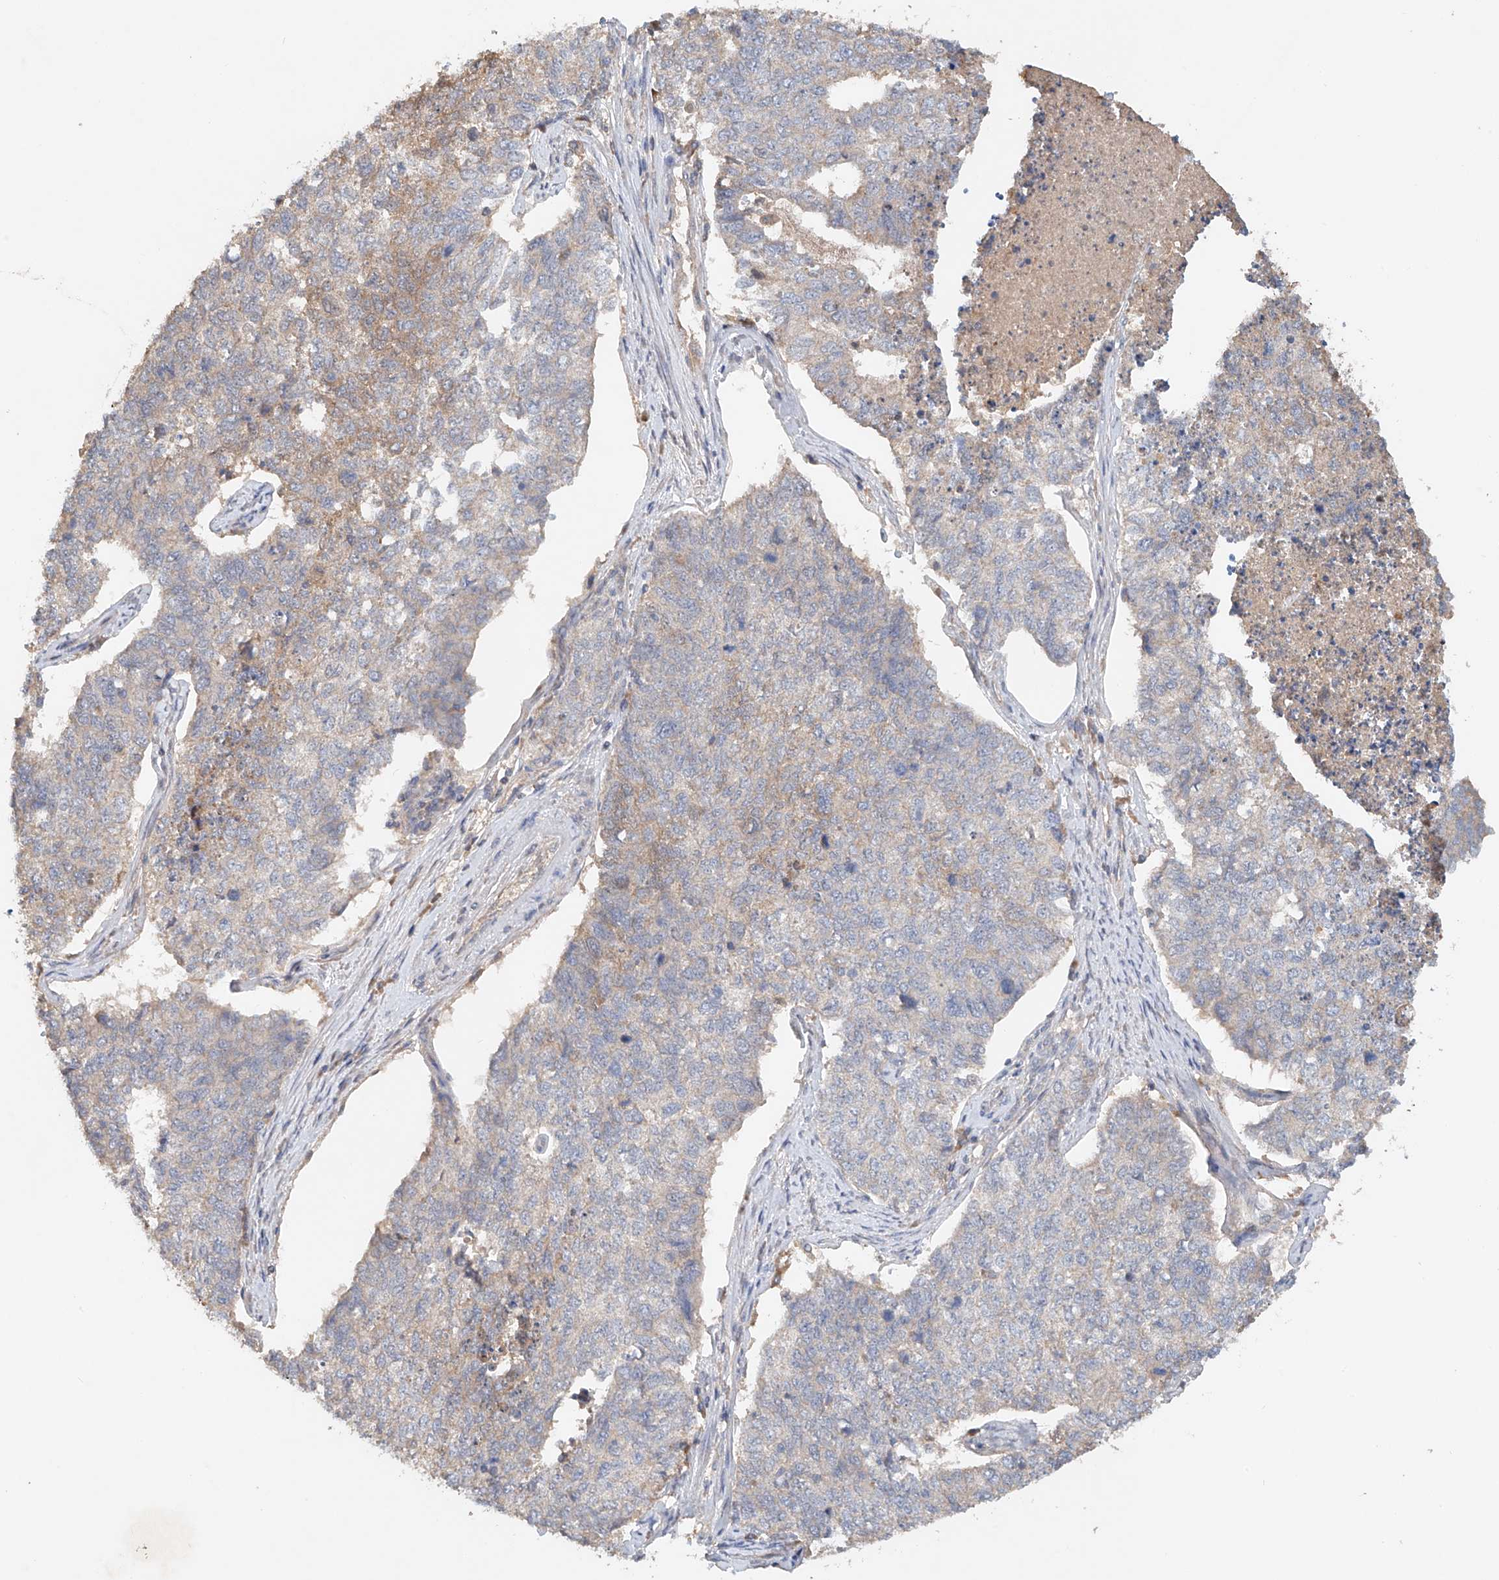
{"staining": {"intensity": "weak", "quantity": "<25%", "location": "cytoplasmic/membranous"}, "tissue": "cervical cancer", "cell_type": "Tumor cells", "image_type": "cancer", "snomed": [{"axis": "morphology", "description": "Squamous cell carcinoma, NOS"}, {"axis": "topography", "description": "Cervix"}], "caption": "This micrograph is of squamous cell carcinoma (cervical) stained with immunohistochemistry to label a protein in brown with the nuclei are counter-stained blue. There is no staining in tumor cells.", "gene": "GNB1L", "patient": {"sex": "female", "age": 63}}